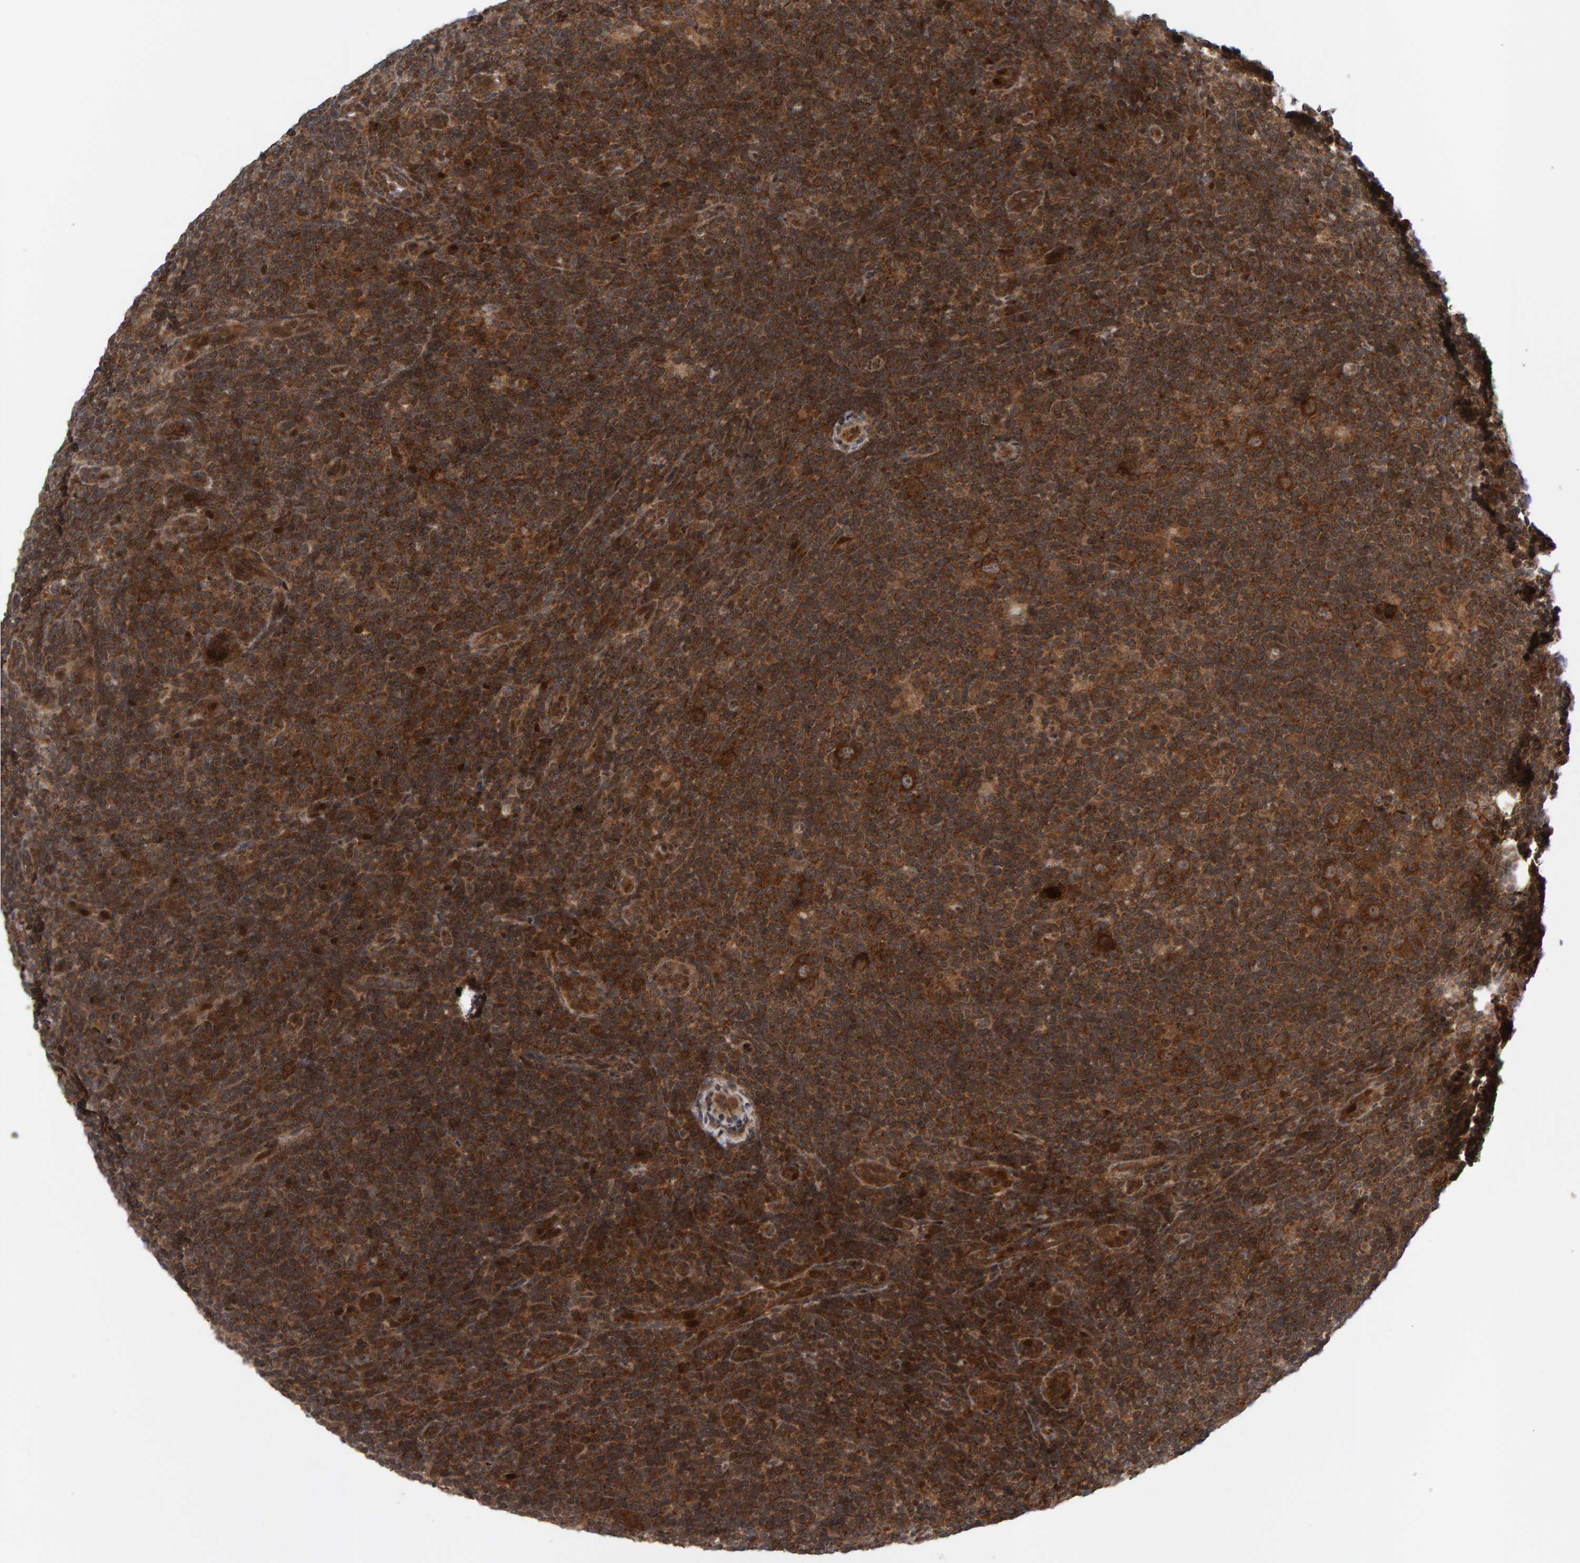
{"staining": {"intensity": "strong", "quantity": ">75%", "location": "cytoplasmic/membranous"}, "tissue": "lymphoma", "cell_type": "Tumor cells", "image_type": "cancer", "snomed": [{"axis": "morphology", "description": "Hodgkin's disease, NOS"}, {"axis": "topography", "description": "Lymph node"}], "caption": "Brown immunohistochemical staining in Hodgkin's disease shows strong cytoplasmic/membranous staining in approximately >75% of tumor cells. Immunohistochemistry (ihc) stains the protein of interest in brown and the nuclei are stained blue.", "gene": "ZNF366", "patient": {"sex": "female", "age": 57}}